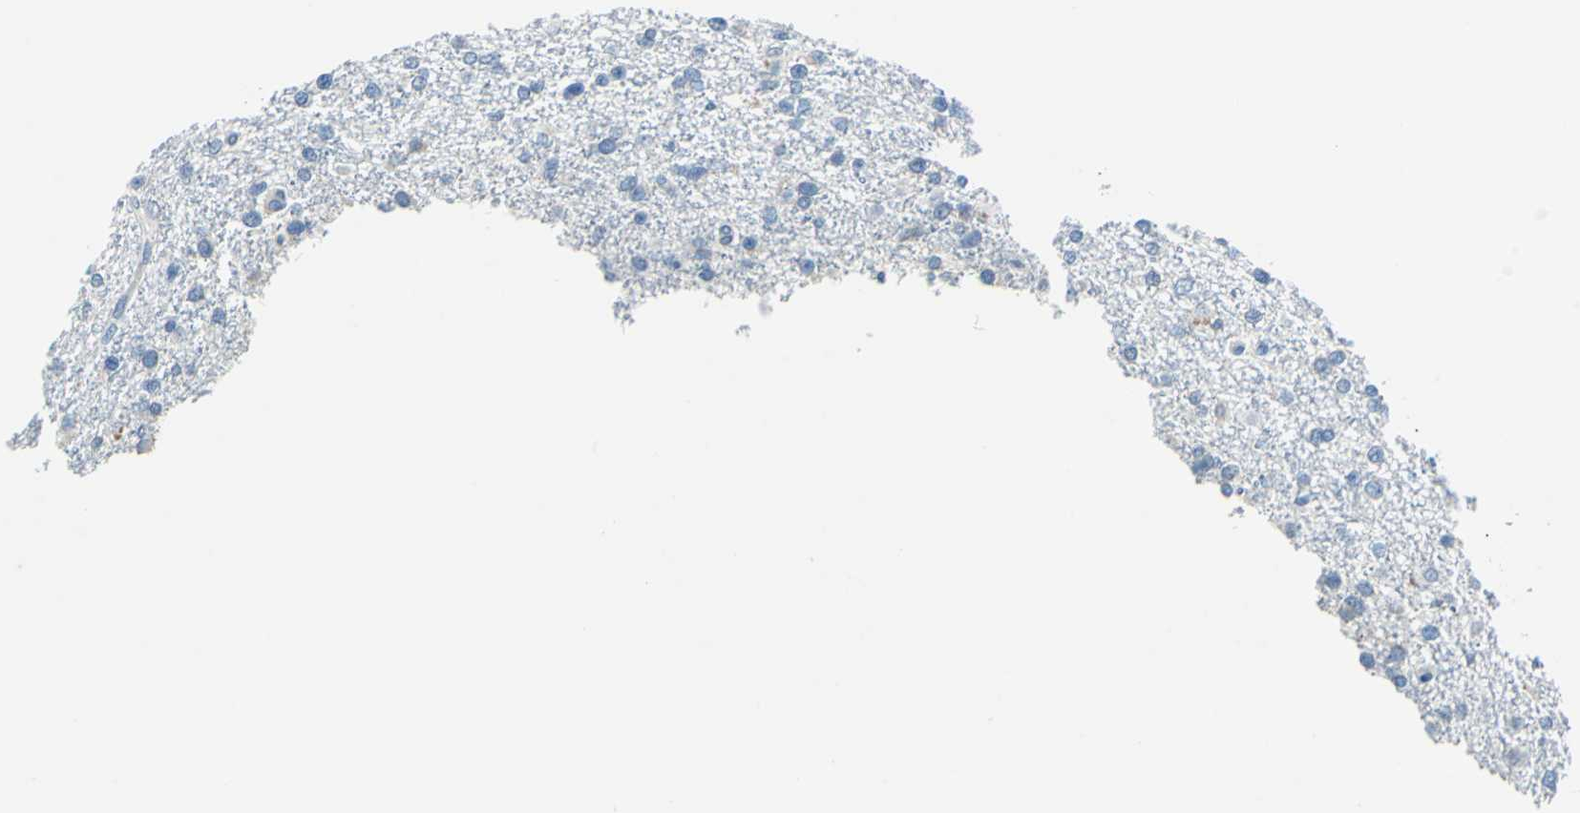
{"staining": {"intensity": "negative", "quantity": "none", "location": "none"}, "tissue": "glioma", "cell_type": "Tumor cells", "image_type": "cancer", "snomed": [{"axis": "morphology", "description": "Glioma, malignant, Low grade"}, {"axis": "topography", "description": "Brain"}], "caption": "An immunohistochemistry (IHC) micrograph of malignant low-grade glioma is shown. There is no staining in tumor cells of malignant low-grade glioma.", "gene": "TEX264", "patient": {"sex": "male", "age": 42}}